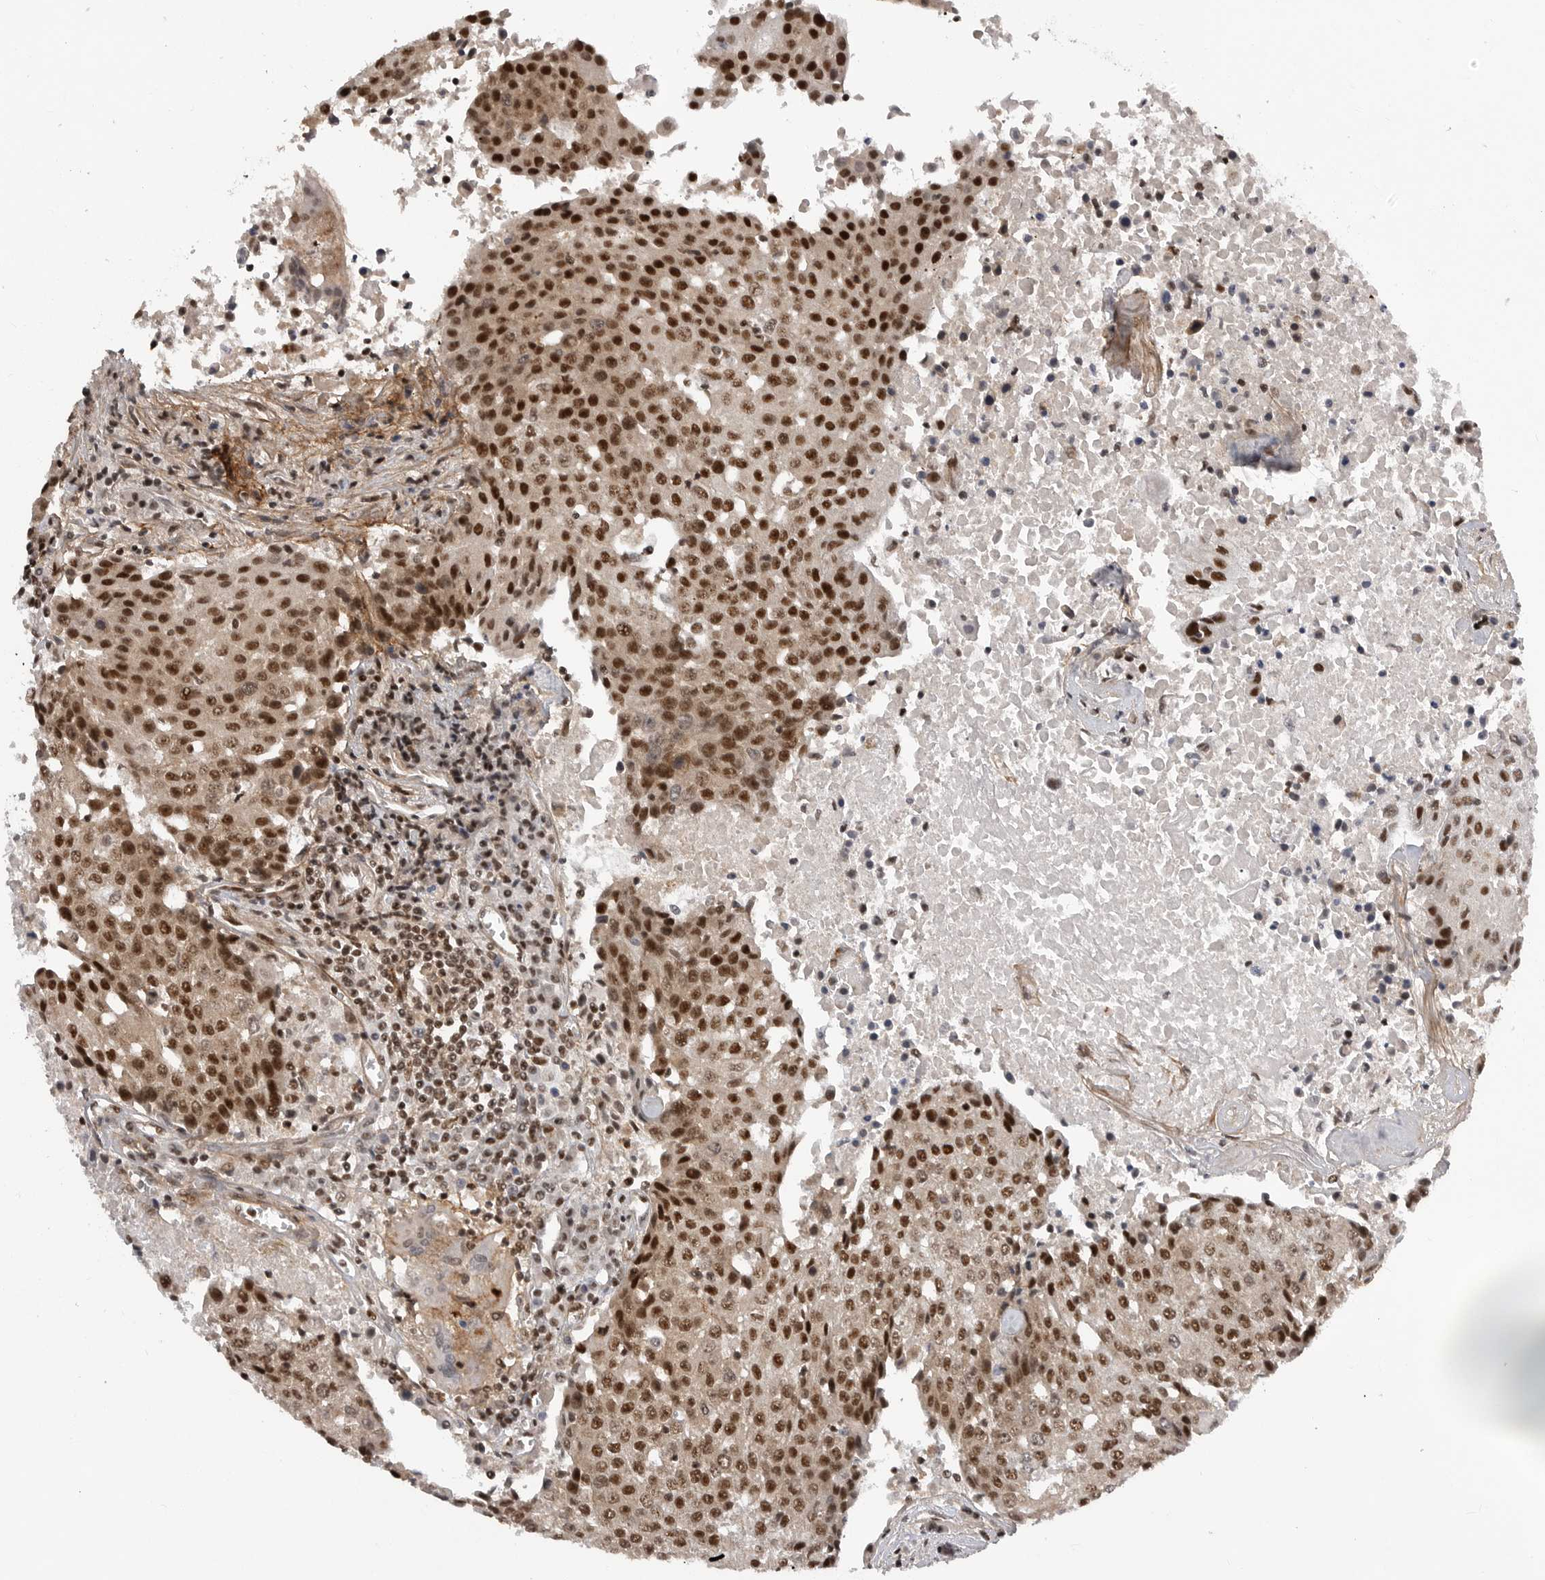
{"staining": {"intensity": "strong", "quantity": ">75%", "location": "cytoplasmic/membranous,nuclear"}, "tissue": "urothelial cancer", "cell_type": "Tumor cells", "image_type": "cancer", "snomed": [{"axis": "morphology", "description": "Urothelial carcinoma, High grade"}, {"axis": "topography", "description": "Urinary bladder"}], "caption": "Protein staining reveals strong cytoplasmic/membranous and nuclear positivity in about >75% of tumor cells in urothelial carcinoma (high-grade).", "gene": "PPP1R8", "patient": {"sex": "female", "age": 85}}